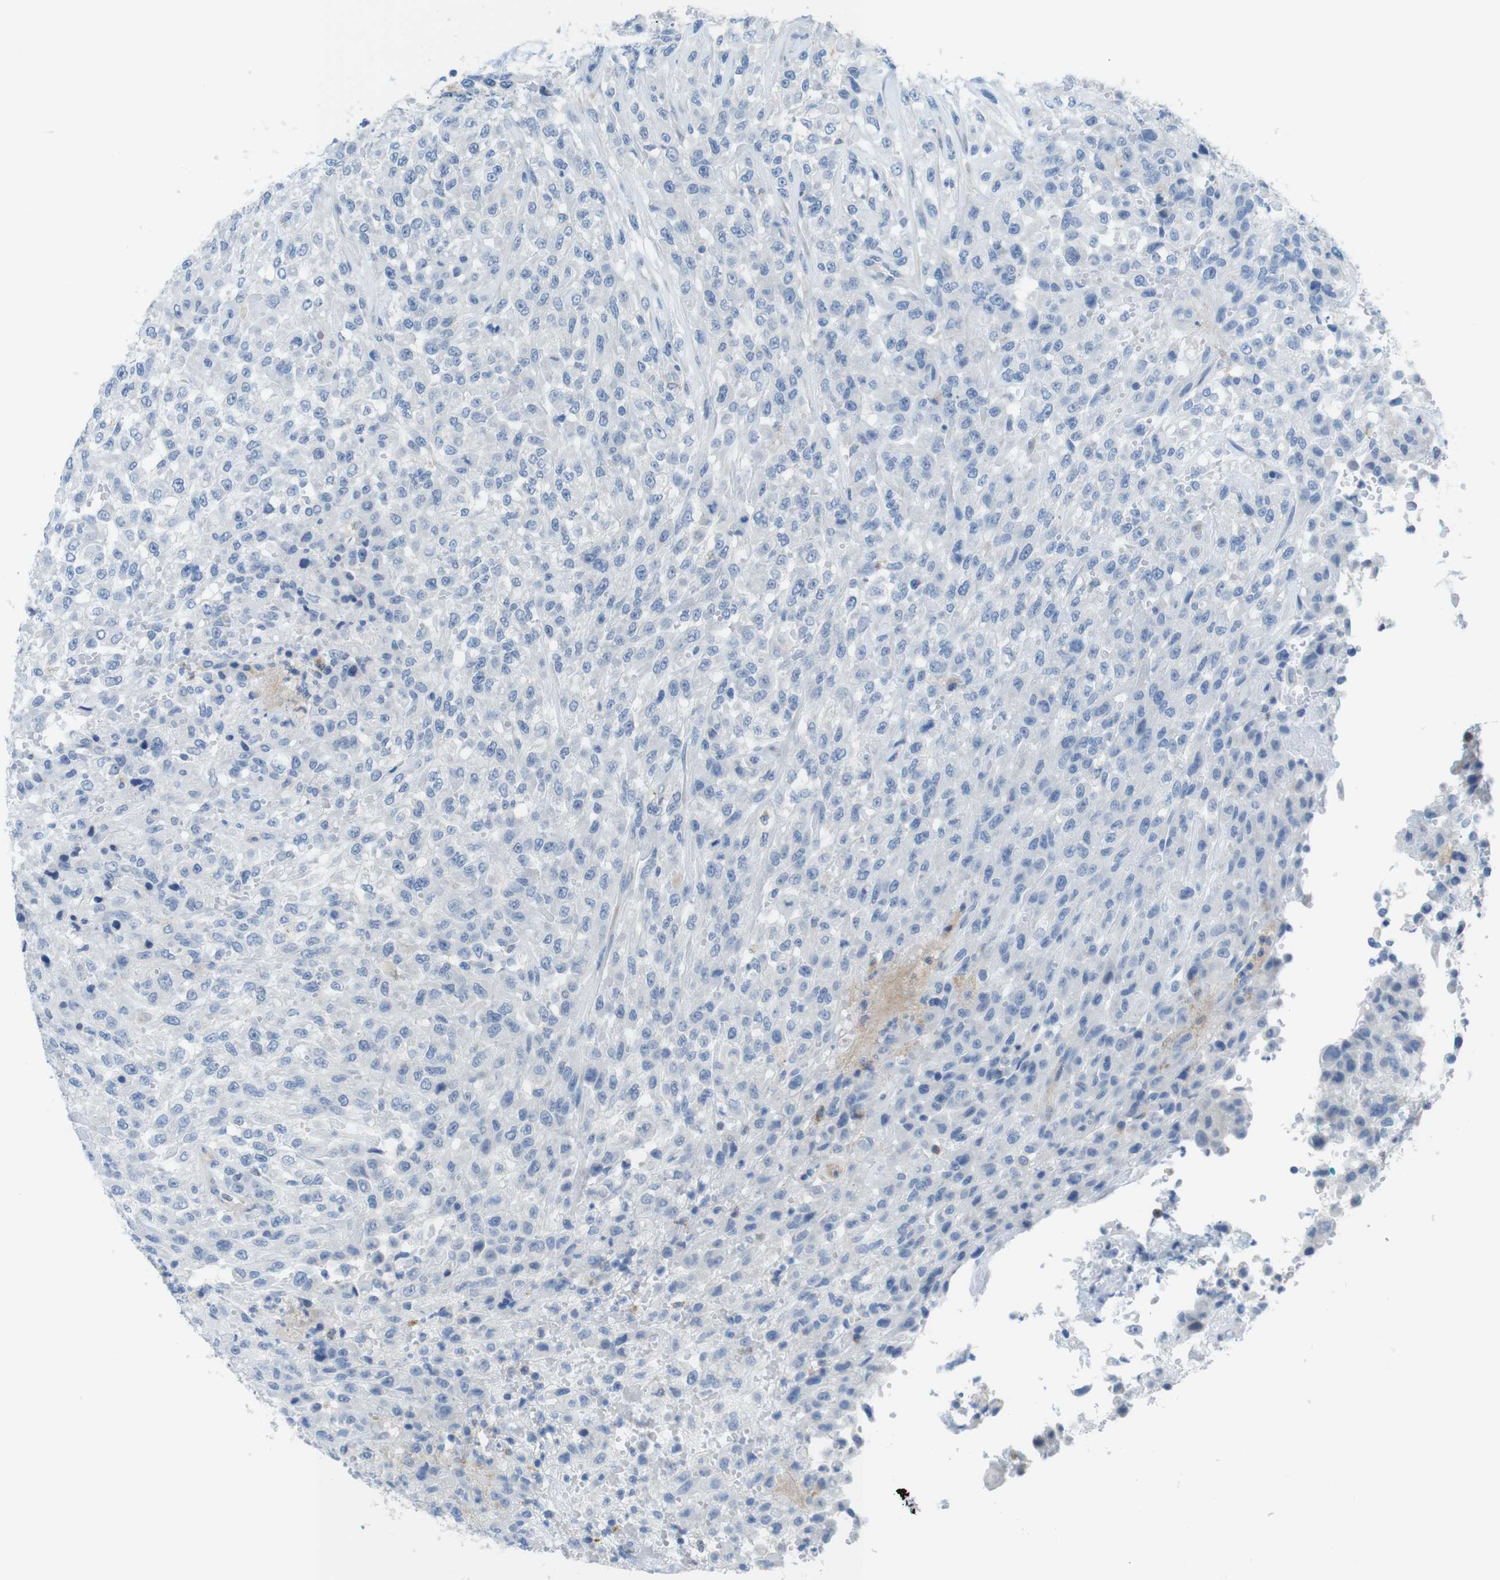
{"staining": {"intensity": "negative", "quantity": "none", "location": "none"}, "tissue": "urothelial cancer", "cell_type": "Tumor cells", "image_type": "cancer", "snomed": [{"axis": "morphology", "description": "Urothelial carcinoma, High grade"}, {"axis": "topography", "description": "Urinary bladder"}], "caption": "Immunohistochemistry histopathology image of neoplastic tissue: human urothelial cancer stained with DAB demonstrates no significant protein expression in tumor cells.", "gene": "CLMN", "patient": {"sex": "male", "age": 46}}